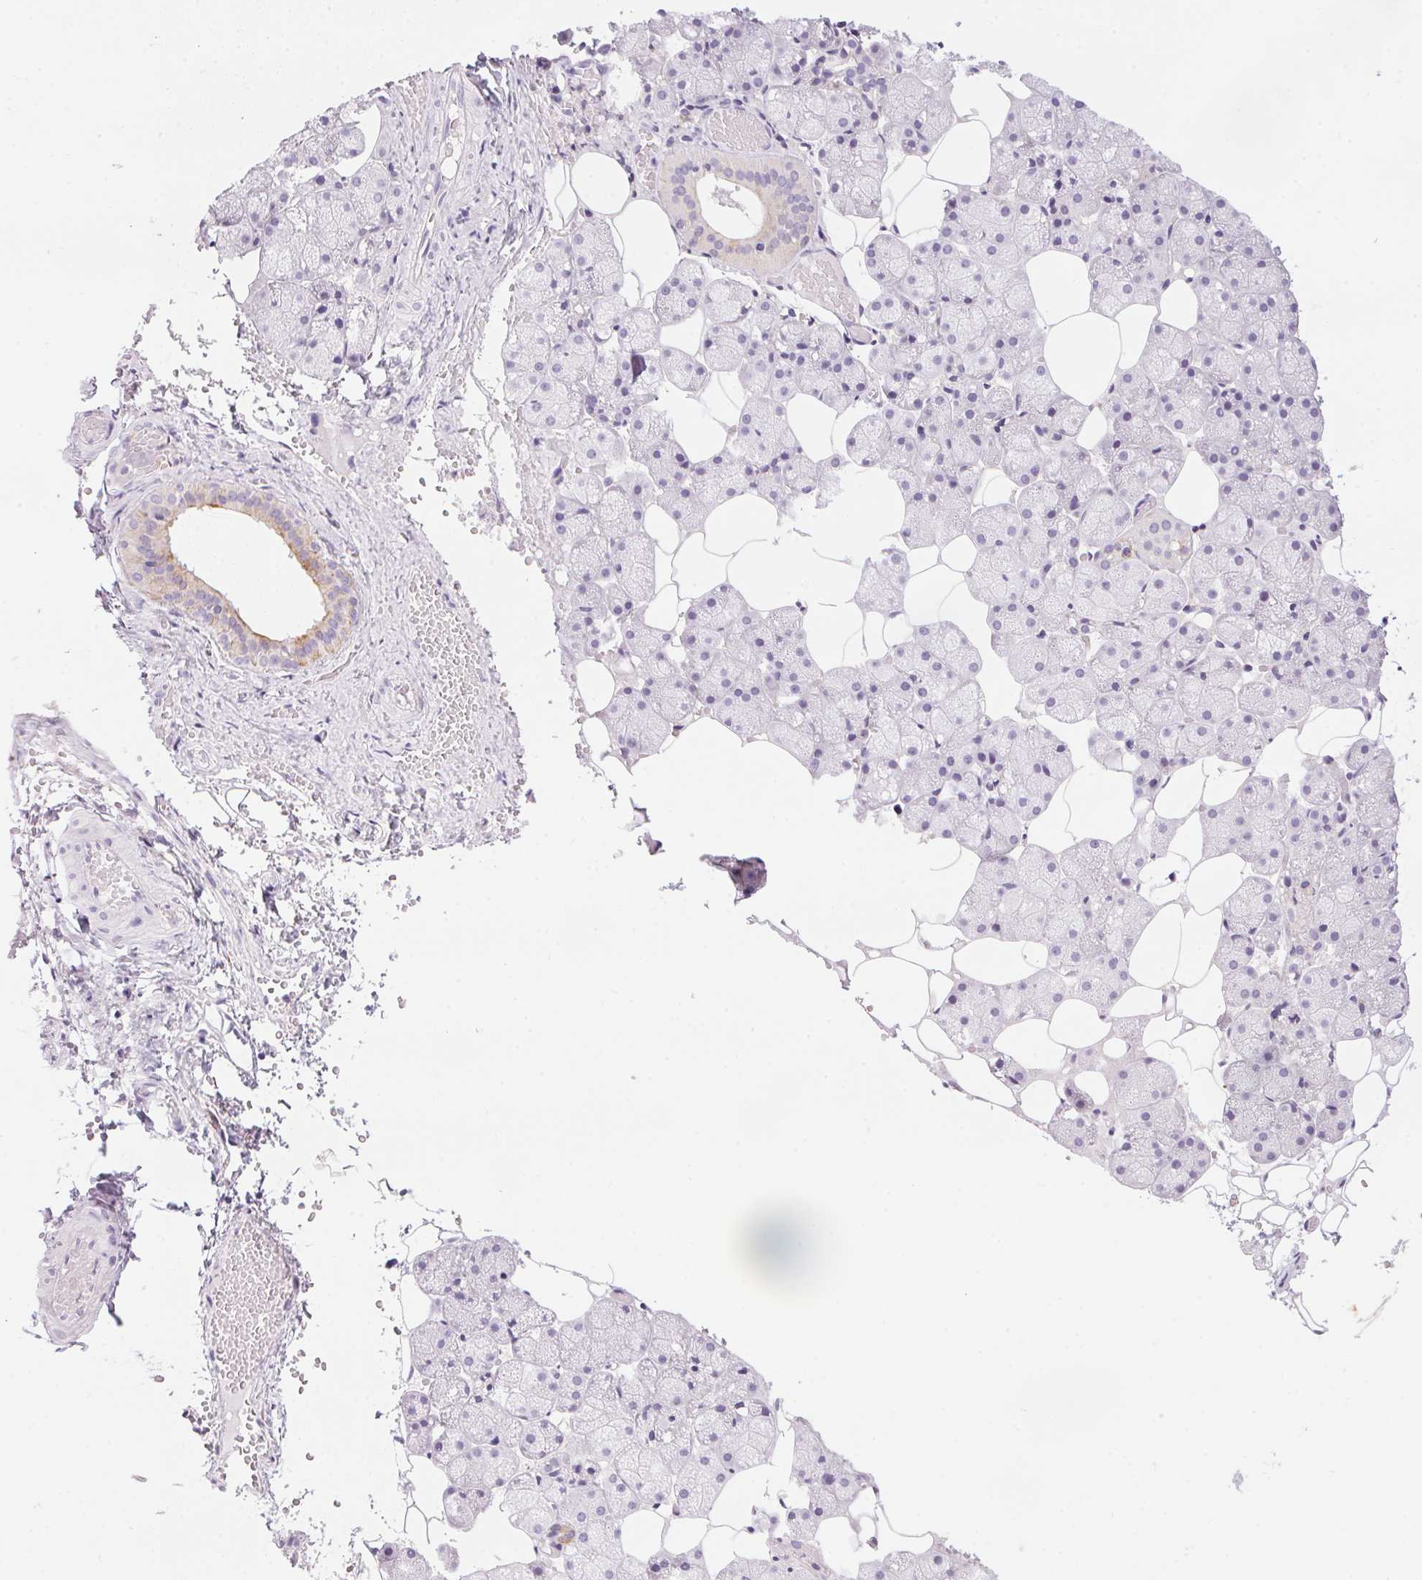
{"staining": {"intensity": "negative", "quantity": "none", "location": "none"}, "tissue": "salivary gland", "cell_type": "Glandular cells", "image_type": "normal", "snomed": [{"axis": "morphology", "description": "Normal tissue, NOS"}, {"axis": "topography", "description": "Salivary gland"}], "caption": "DAB immunohistochemical staining of unremarkable human salivary gland reveals no significant positivity in glandular cells. (Stains: DAB (3,3'-diaminobenzidine) immunohistochemistry with hematoxylin counter stain, Microscopy: brightfield microscopy at high magnification).", "gene": "ECPAS", "patient": {"sex": "male", "age": 38}}